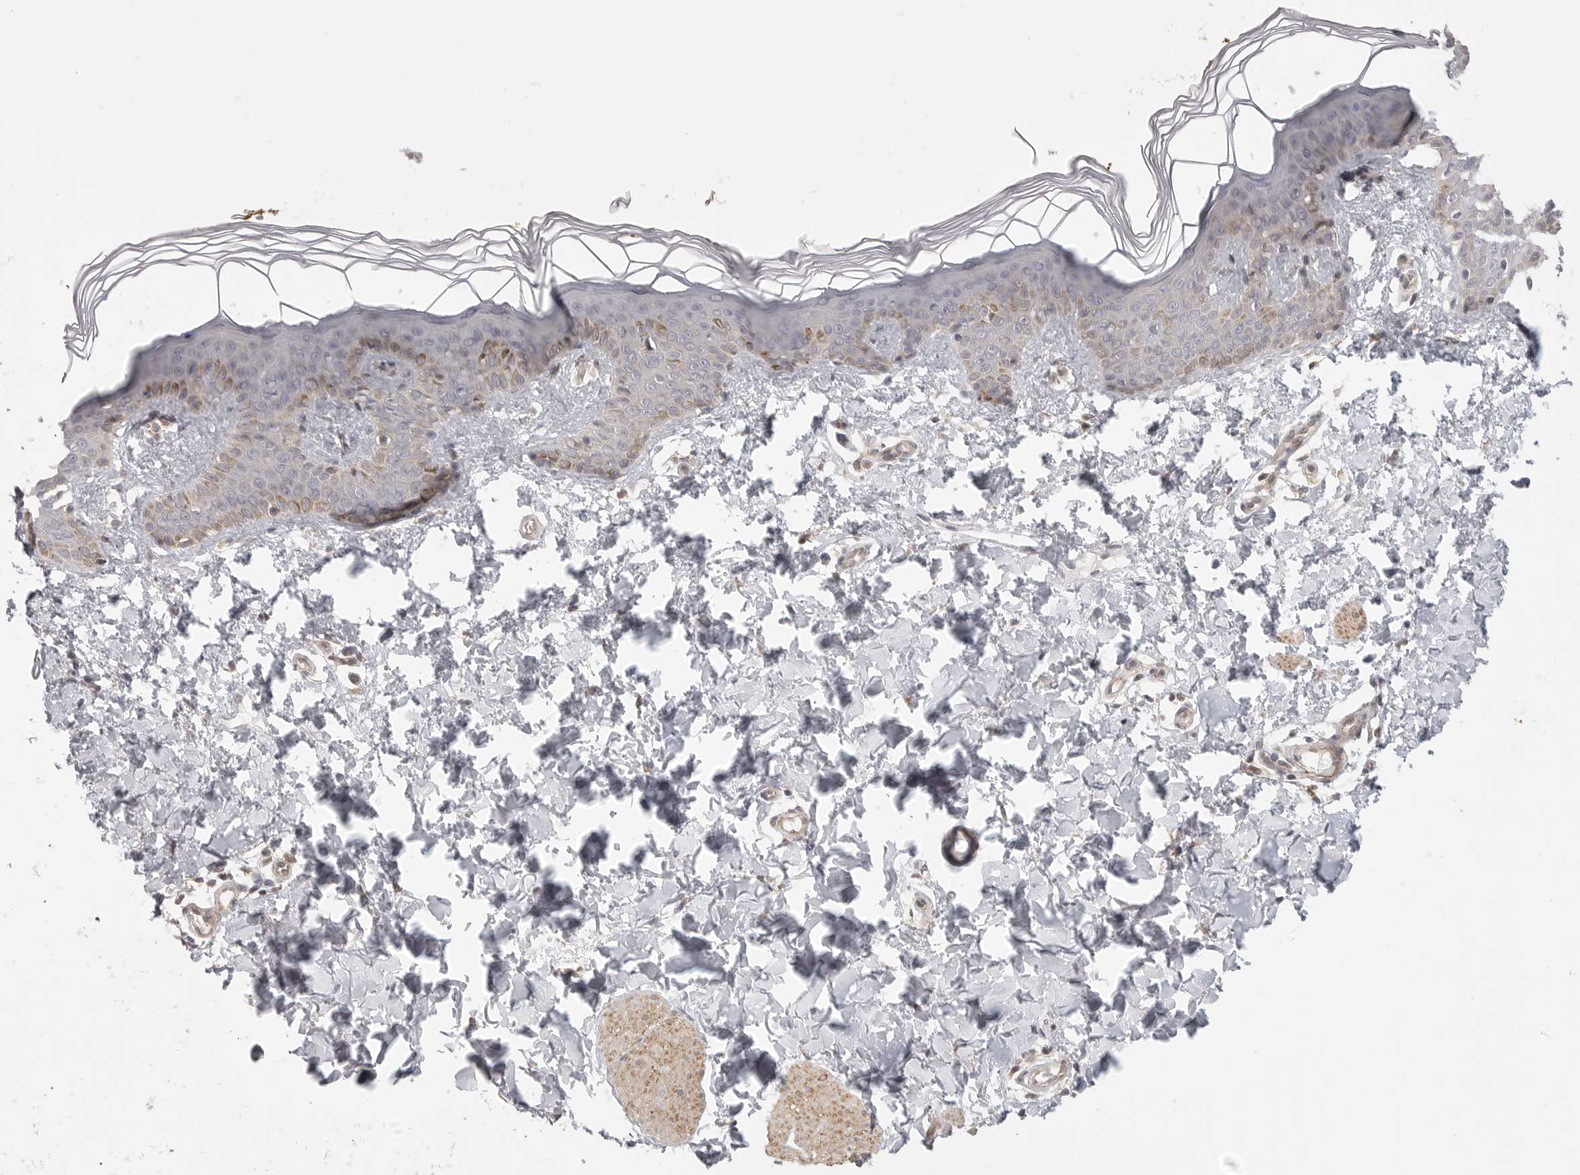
{"staining": {"intensity": "weak", "quantity": ">75%", "location": "cytoplasmic/membranous"}, "tissue": "skin", "cell_type": "Fibroblasts", "image_type": "normal", "snomed": [{"axis": "morphology", "description": "Normal tissue, NOS"}, {"axis": "morphology", "description": "Neoplasm, benign, NOS"}, {"axis": "topography", "description": "Skin"}, {"axis": "topography", "description": "Soft tissue"}], "caption": "Approximately >75% of fibroblasts in benign skin display weak cytoplasmic/membranous protein staining as visualized by brown immunohistochemical staining.", "gene": "CERS2", "patient": {"sex": "male", "age": 26}}